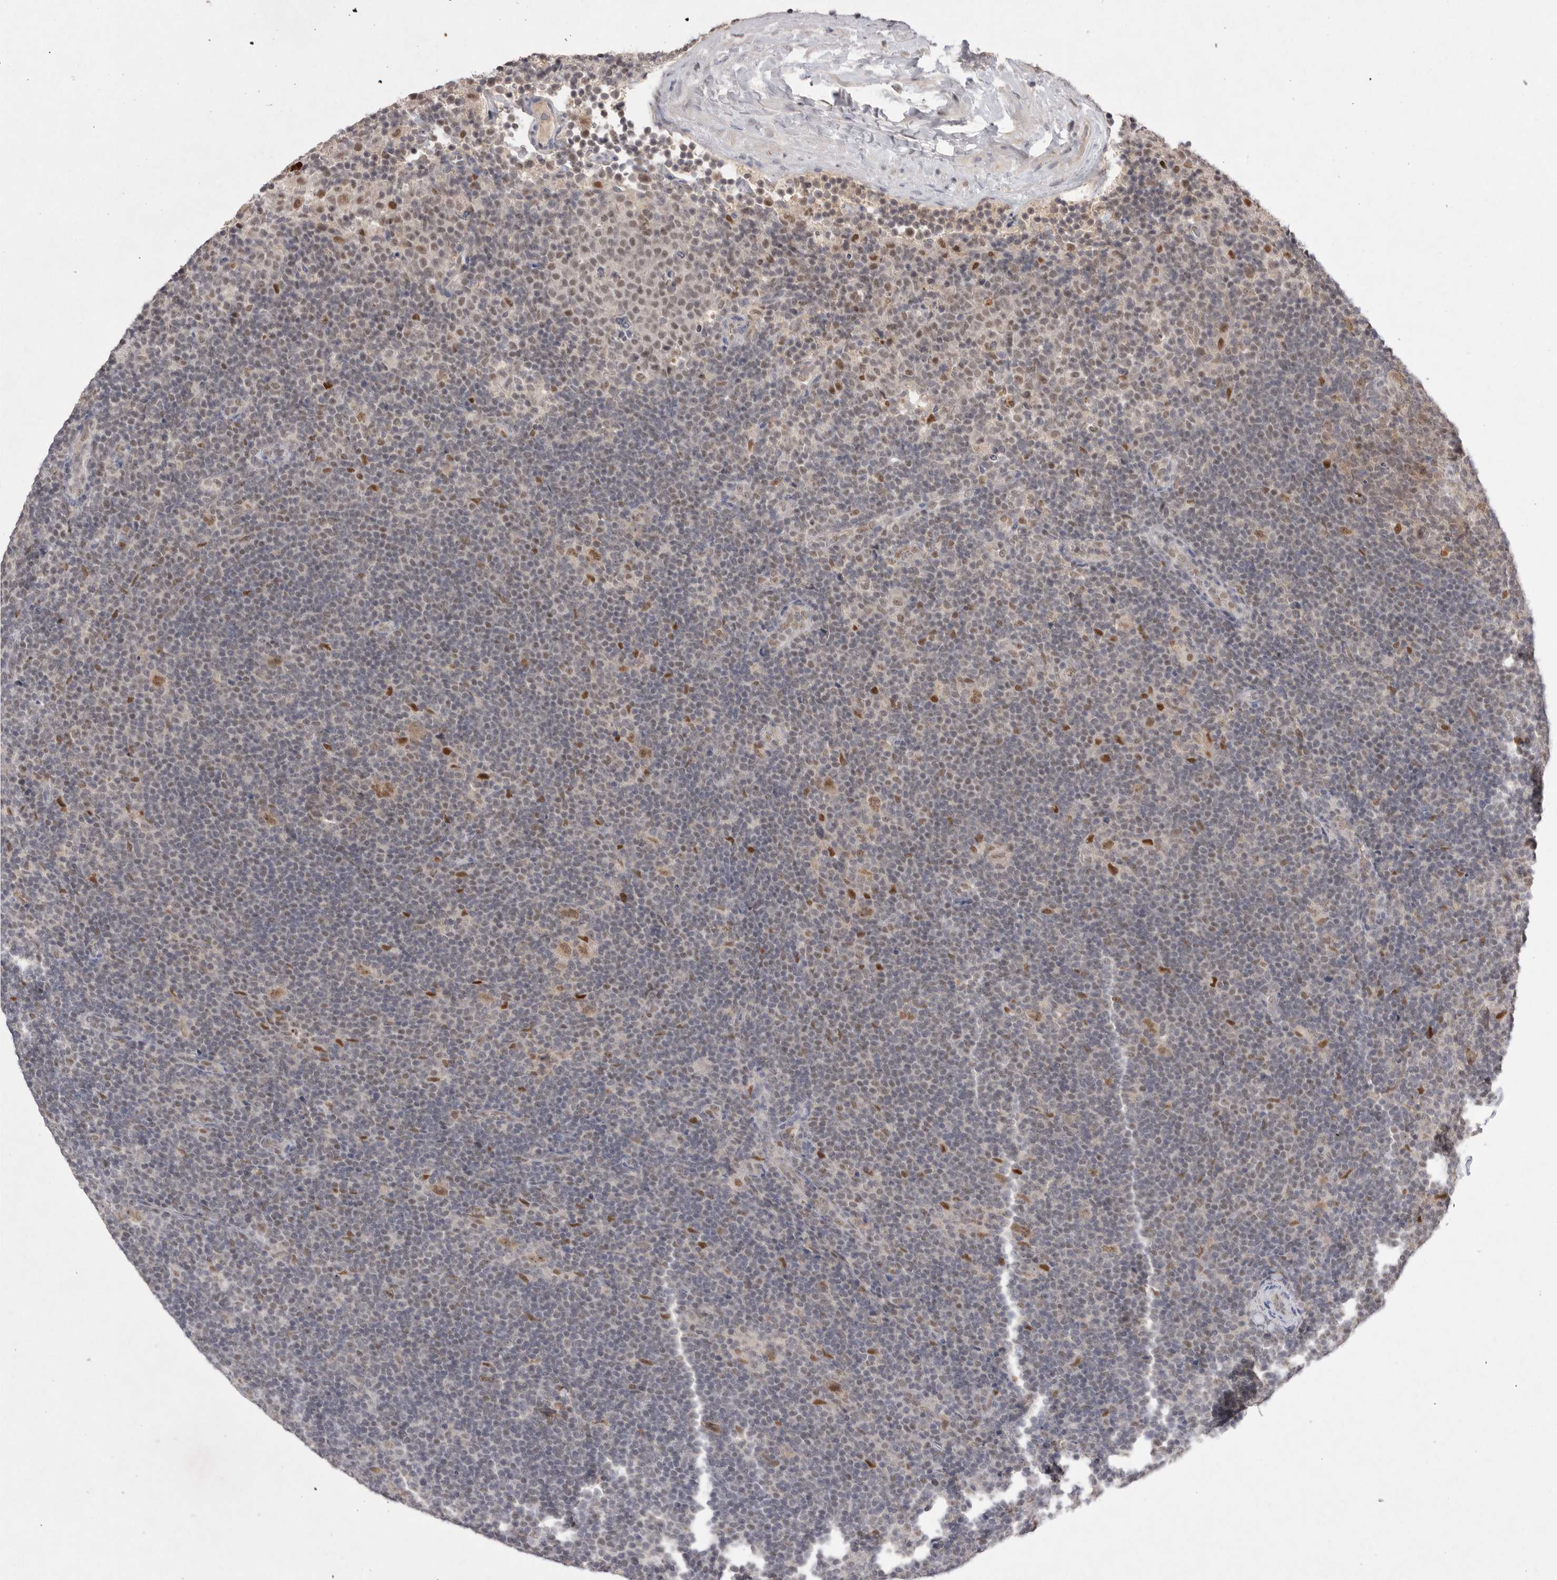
{"staining": {"intensity": "moderate", "quantity": ">75%", "location": "nuclear"}, "tissue": "lymphoma", "cell_type": "Tumor cells", "image_type": "cancer", "snomed": [{"axis": "morphology", "description": "Hodgkin's disease, NOS"}, {"axis": "topography", "description": "Lymph node"}], "caption": "Moderate nuclear protein positivity is seen in about >75% of tumor cells in lymphoma. Immunohistochemistry (ihc) stains the protein in brown and the nuclei are stained blue.", "gene": "HUS1", "patient": {"sex": "female", "age": 57}}